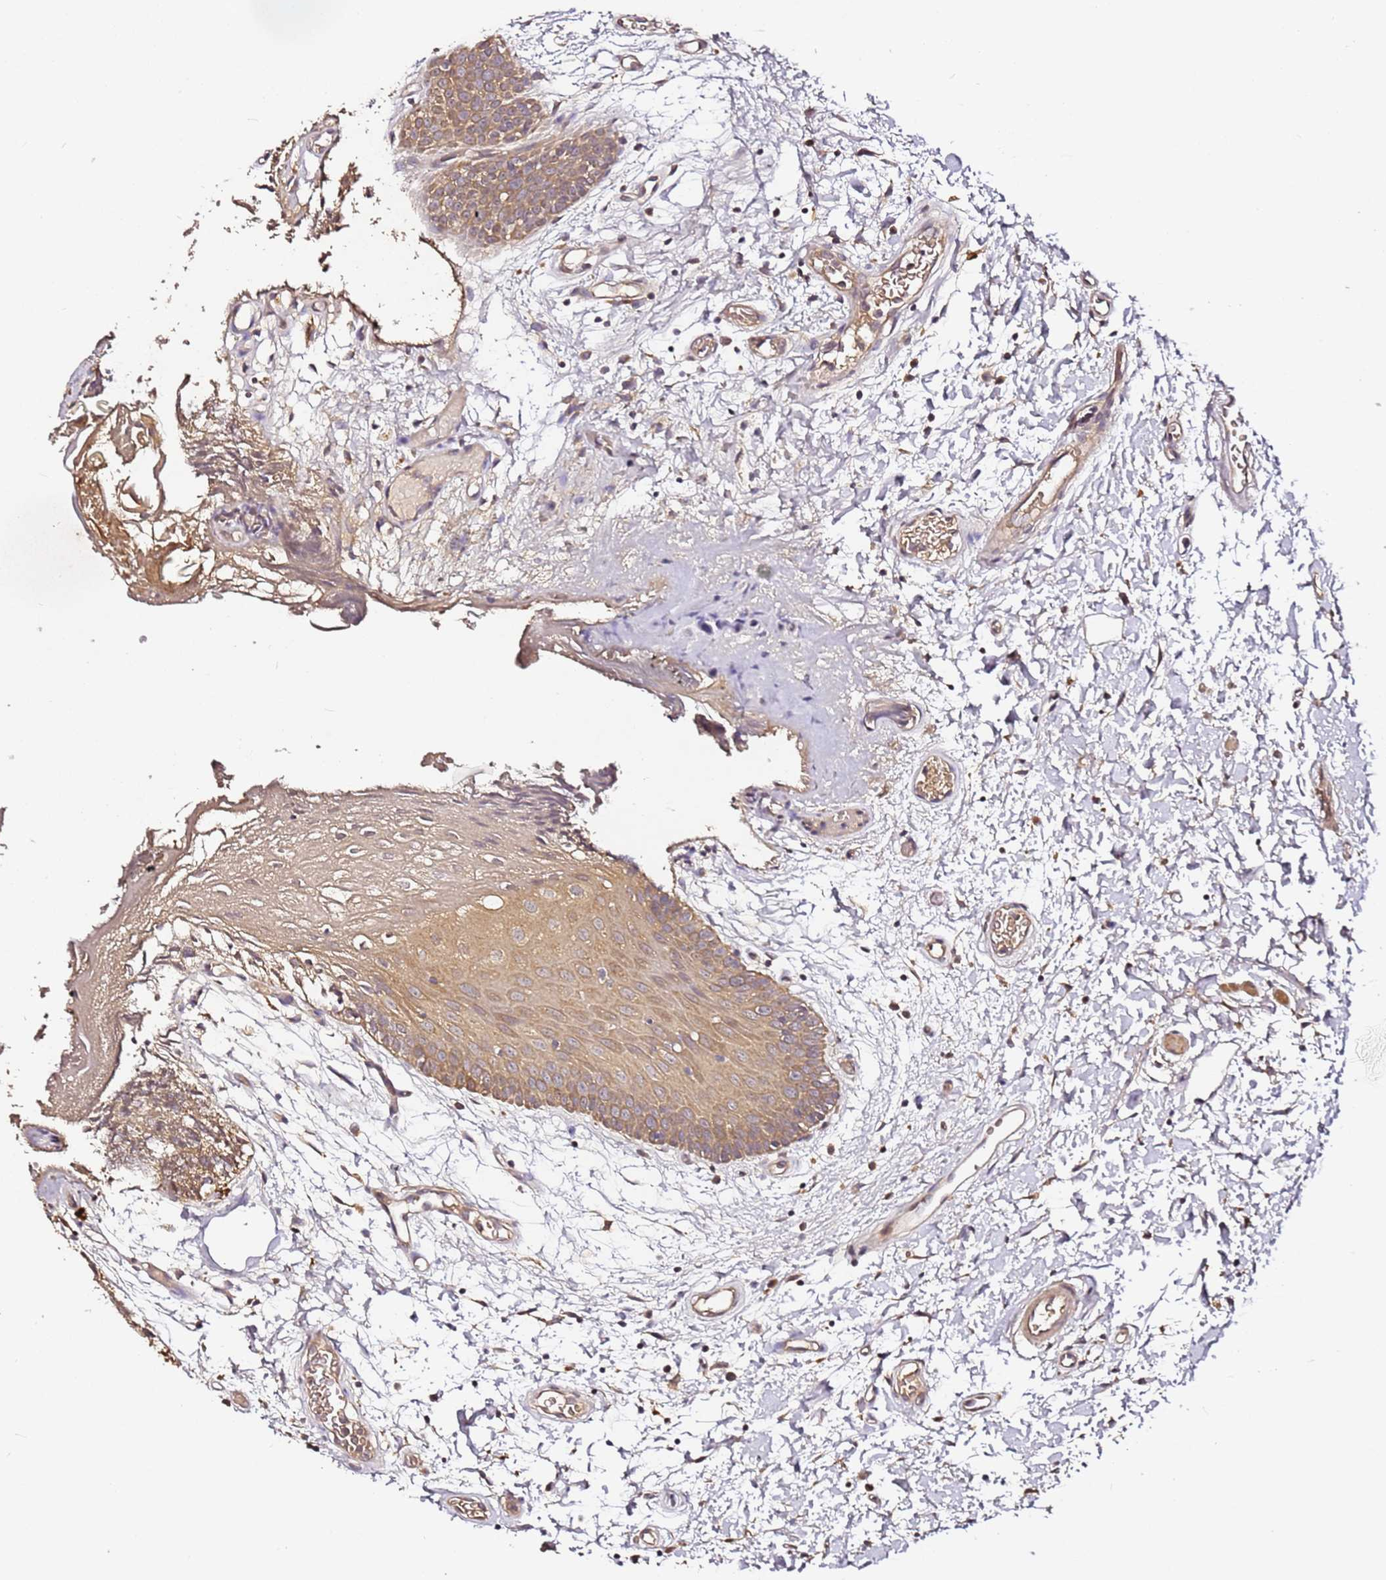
{"staining": {"intensity": "moderate", "quantity": ">75%", "location": "cytoplasmic/membranous"}, "tissue": "oral mucosa", "cell_type": "Squamous epithelial cells", "image_type": "normal", "snomed": [{"axis": "morphology", "description": "Normal tissue, NOS"}, {"axis": "topography", "description": "Skeletal muscle"}, {"axis": "topography", "description": "Oral tissue"}, {"axis": "topography", "description": "Salivary gland"}, {"axis": "topography", "description": "Peripheral nerve tissue"}], "caption": "The photomicrograph demonstrates immunohistochemical staining of unremarkable oral mucosa. There is moderate cytoplasmic/membranous positivity is present in about >75% of squamous epithelial cells.", "gene": "C6orf136", "patient": {"sex": "male", "age": 54}}